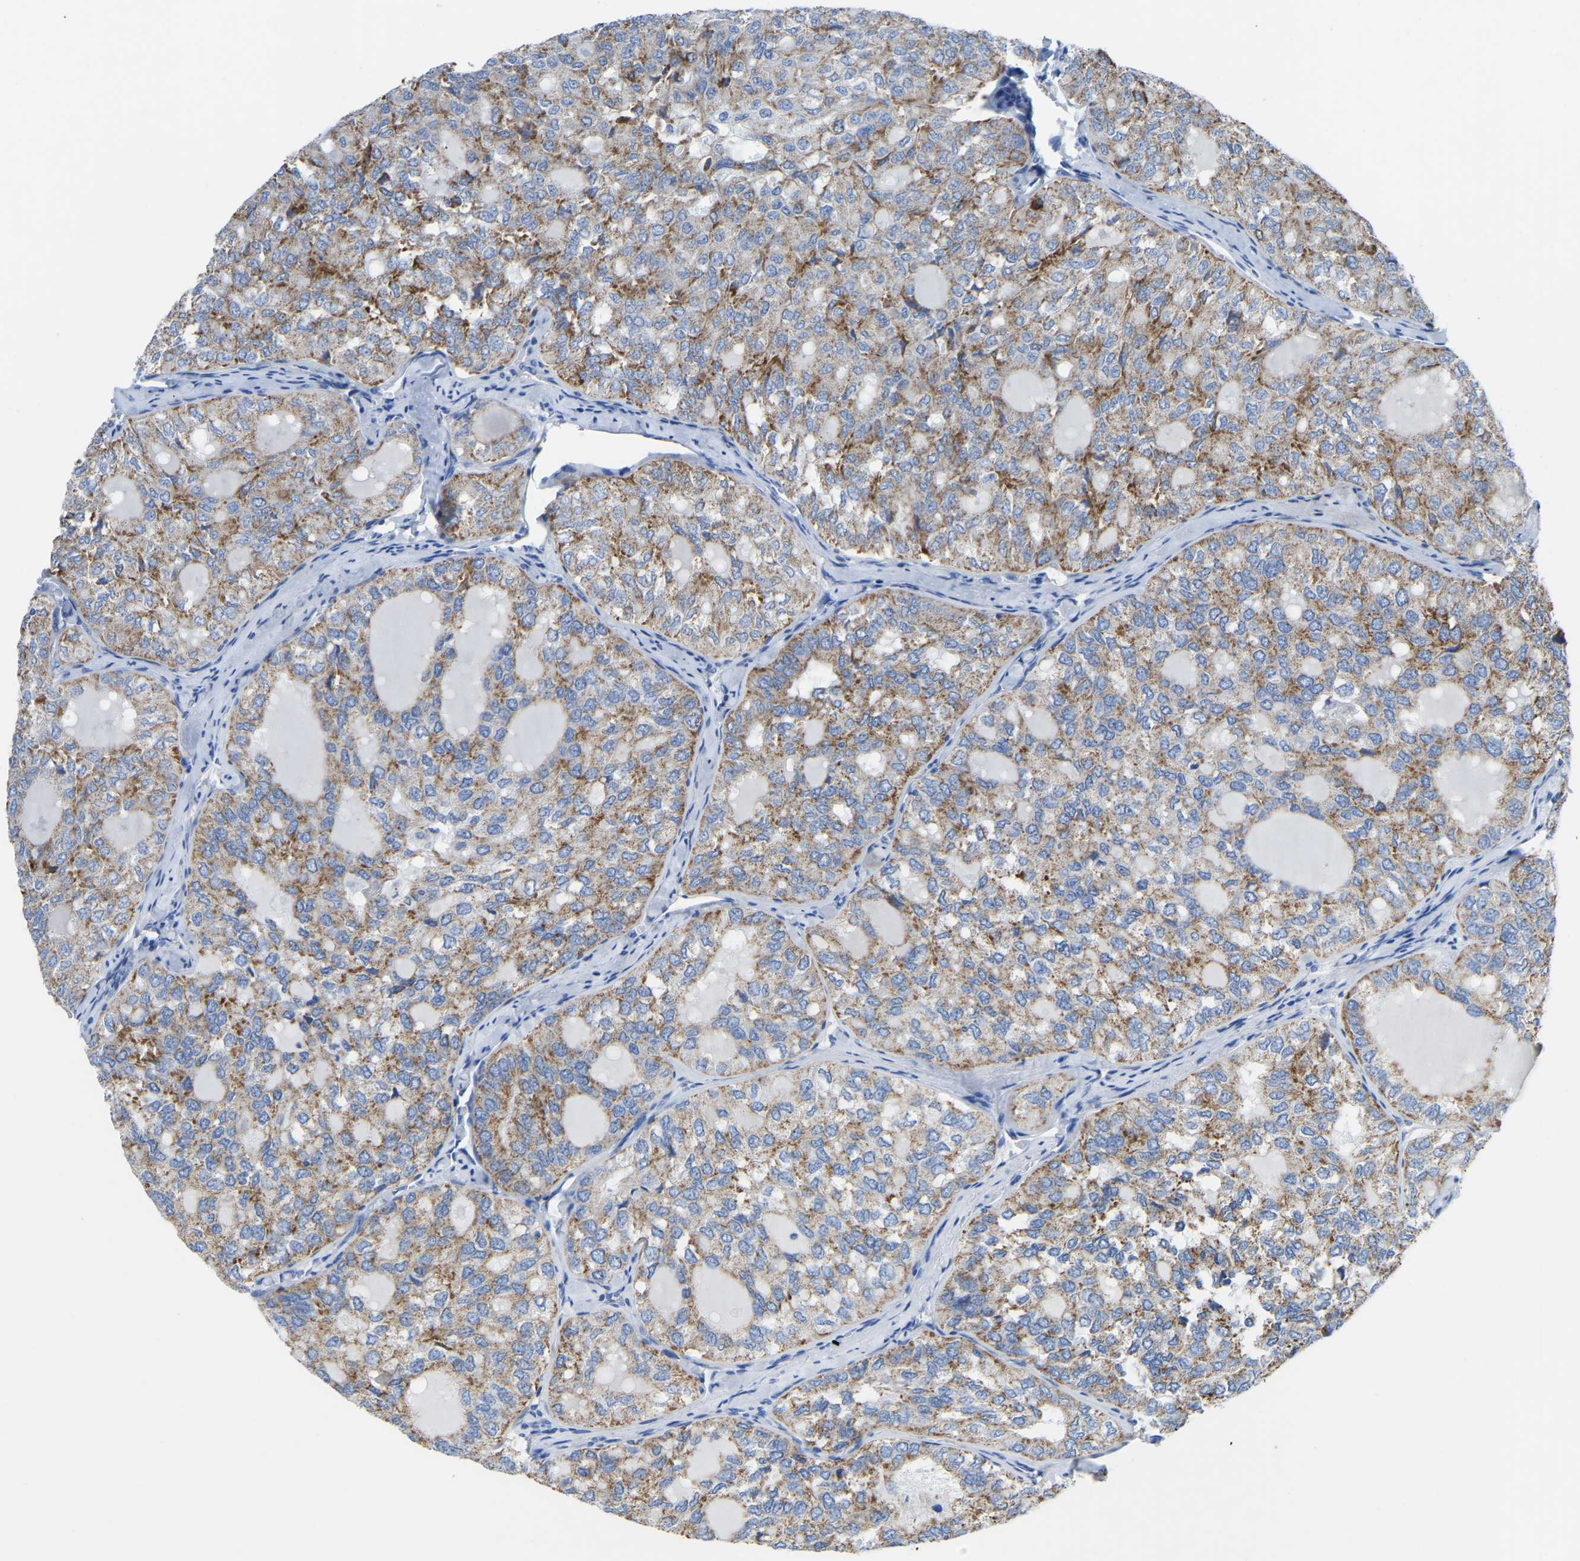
{"staining": {"intensity": "moderate", "quantity": ">75%", "location": "cytoplasmic/membranous"}, "tissue": "thyroid cancer", "cell_type": "Tumor cells", "image_type": "cancer", "snomed": [{"axis": "morphology", "description": "Follicular adenoma carcinoma, NOS"}, {"axis": "topography", "description": "Thyroid gland"}], "caption": "Immunohistochemical staining of human thyroid cancer (follicular adenoma carcinoma) reveals medium levels of moderate cytoplasmic/membranous protein expression in about >75% of tumor cells. (DAB (3,3'-diaminobenzidine) IHC, brown staining for protein, blue staining for nuclei).", "gene": "ETFA", "patient": {"sex": "male", "age": 75}}